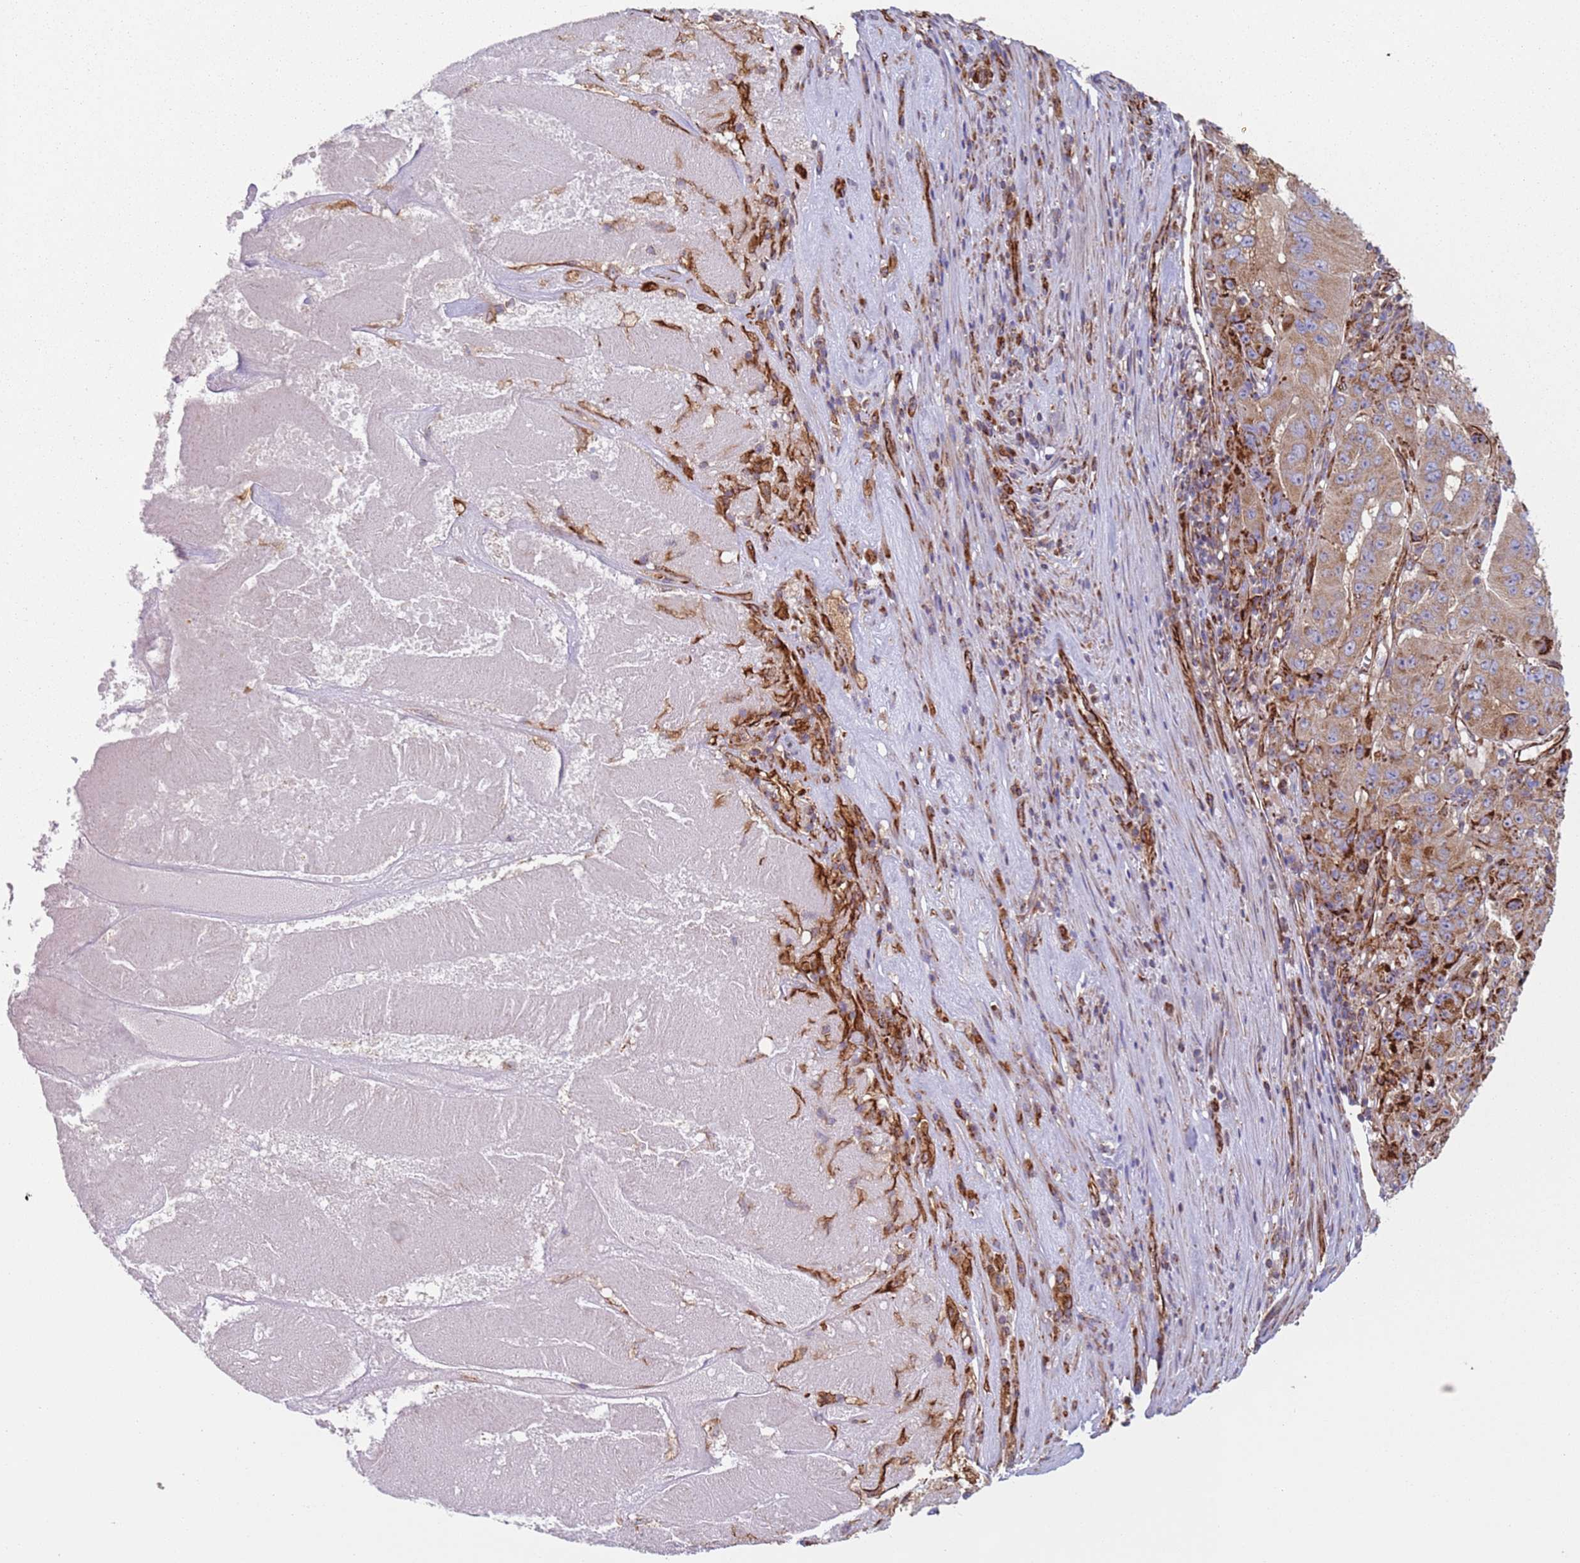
{"staining": {"intensity": "moderate", "quantity": ">75%", "location": "cytoplasmic/membranous"}, "tissue": "pancreatic cancer", "cell_type": "Tumor cells", "image_type": "cancer", "snomed": [{"axis": "morphology", "description": "Adenocarcinoma, NOS"}, {"axis": "topography", "description": "Pancreas"}], "caption": "A medium amount of moderate cytoplasmic/membranous staining is seen in about >75% of tumor cells in pancreatic cancer (adenocarcinoma) tissue. The staining was performed using DAB (3,3'-diaminobenzidine) to visualize the protein expression in brown, while the nuclei were stained in blue with hematoxylin (Magnification: 20x).", "gene": "SNAPIN", "patient": {"sex": "male", "age": 63}}